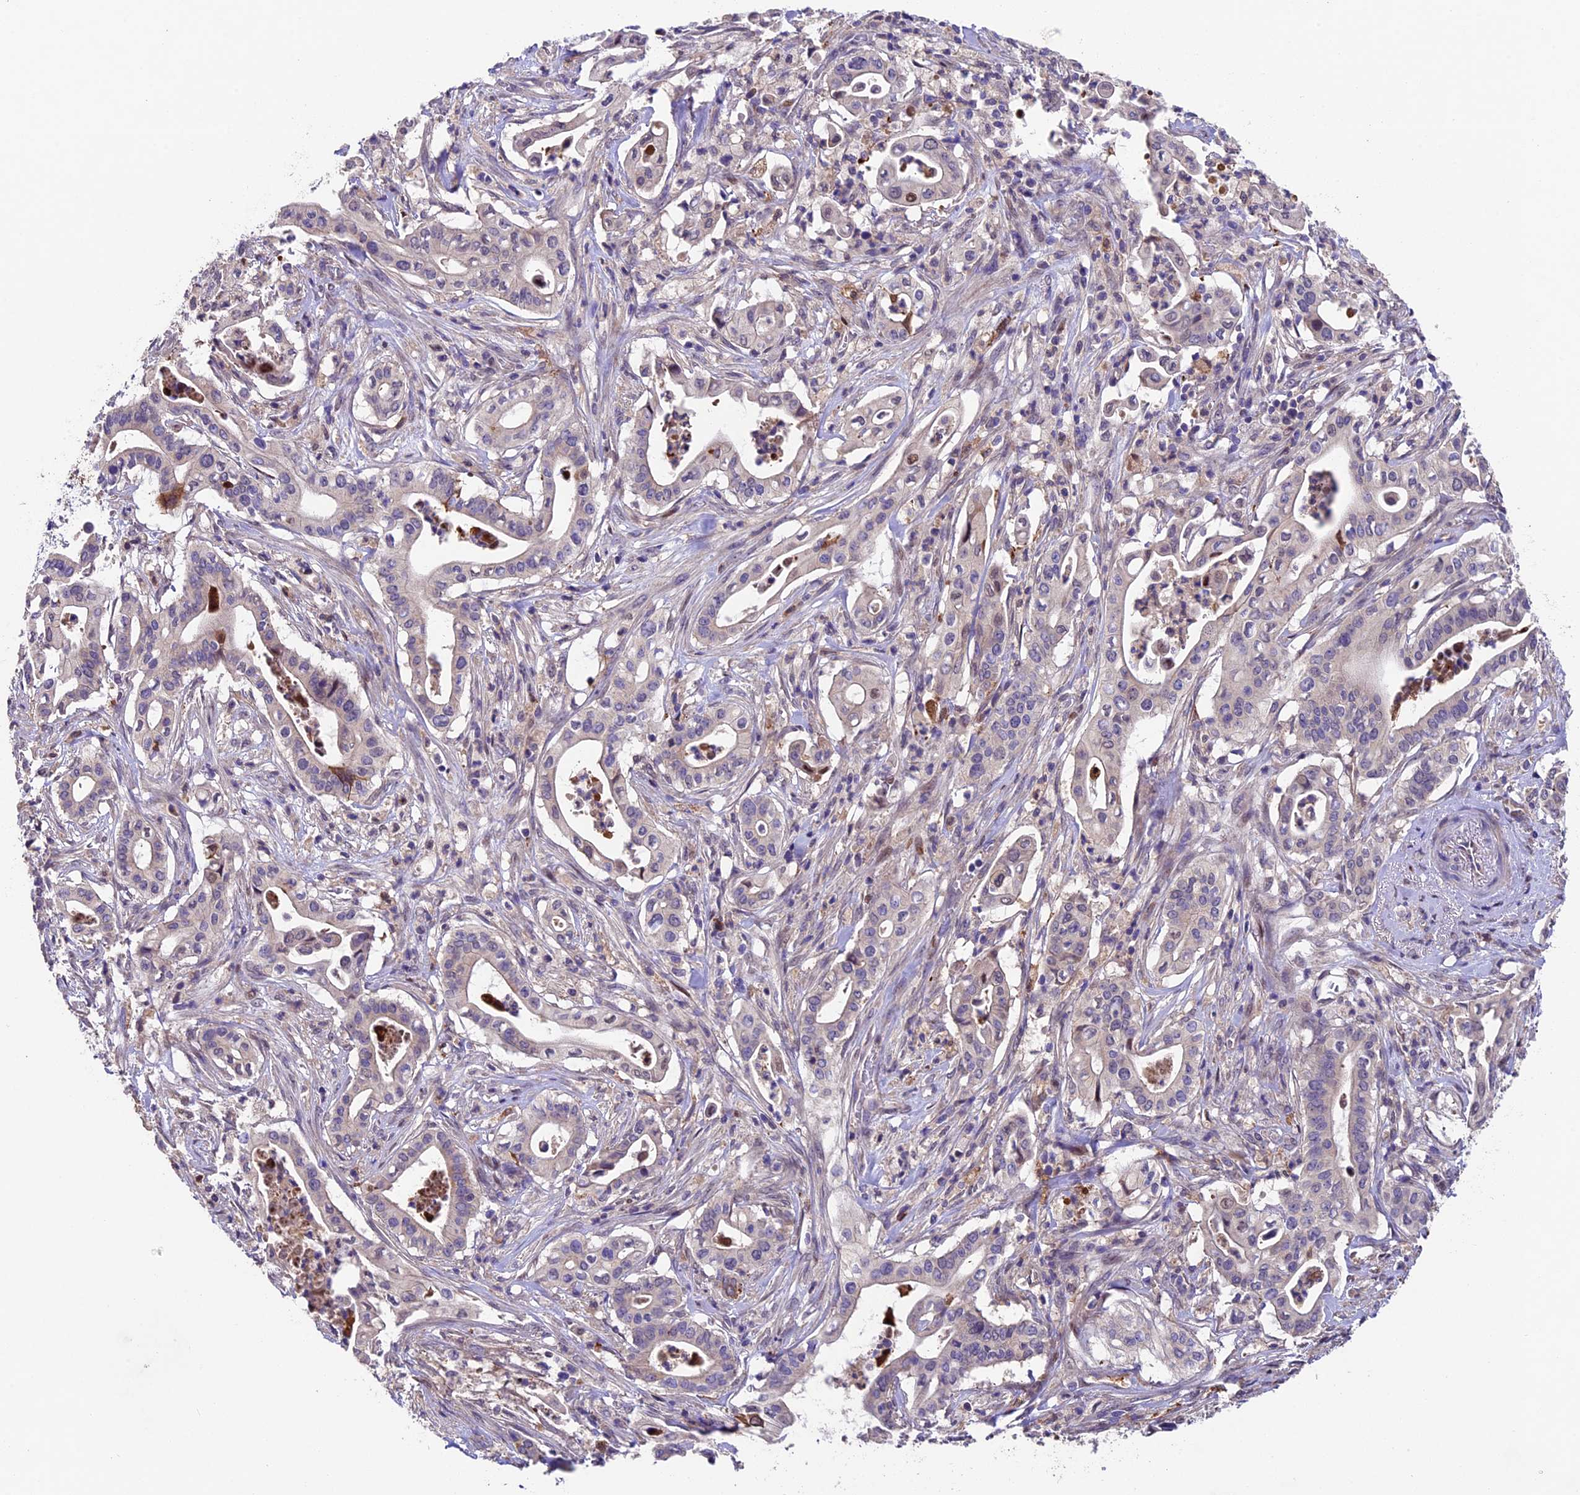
{"staining": {"intensity": "negative", "quantity": "none", "location": "none"}, "tissue": "pancreatic cancer", "cell_type": "Tumor cells", "image_type": "cancer", "snomed": [{"axis": "morphology", "description": "Adenocarcinoma, NOS"}, {"axis": "topography", "description": "Pancreas"}], "caption": "An IHC image of pancreatic cancer is shown. There is no staining in tumor cells of pancreatic cancer.", "gene": "SBNO2", "patient": {"sex": "female", "age": 77}}